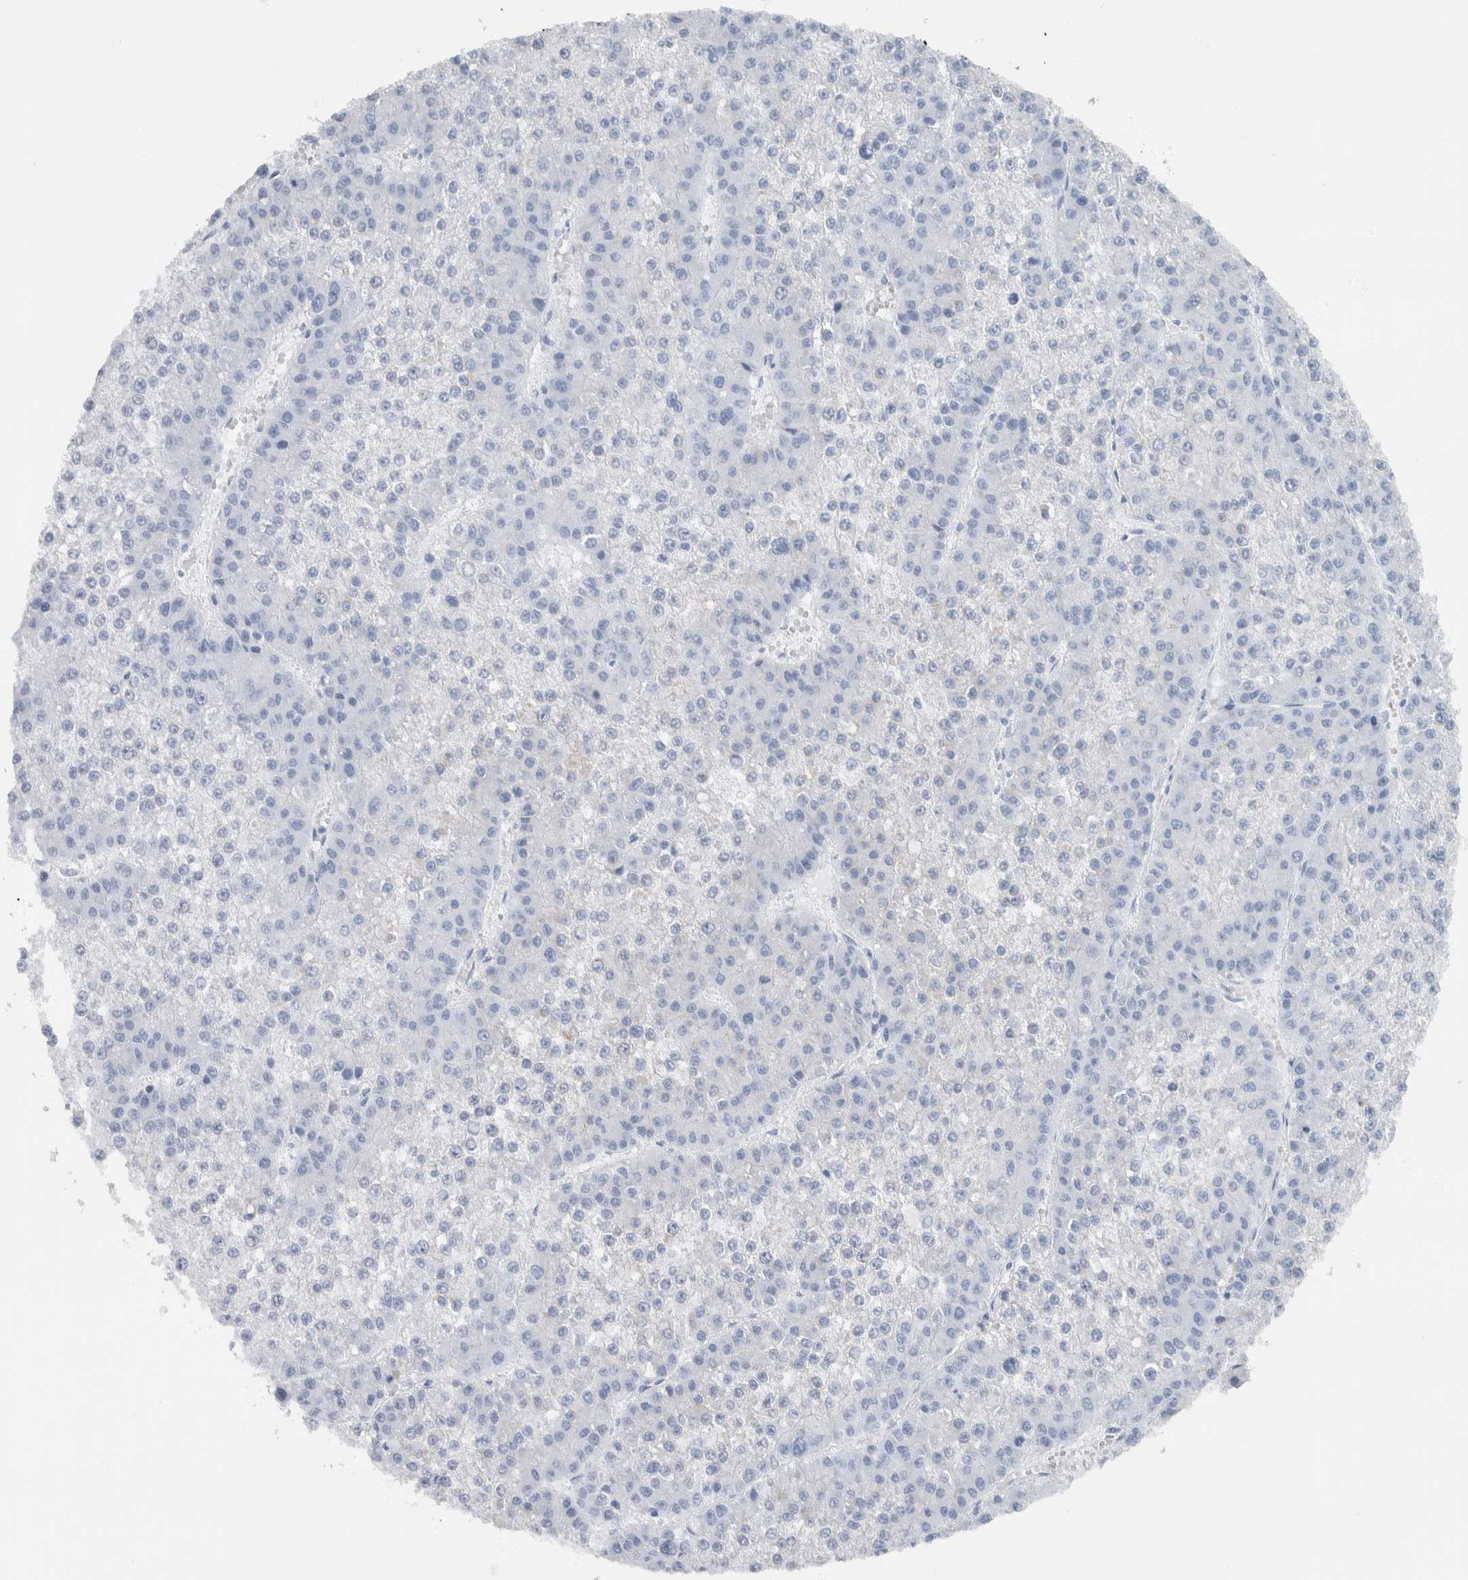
{"staining": {"intensity": "negative", "quantity": "none", "location": "none"}, "tissue": "liver cancer", "cell_type": "Tumor cells", "image_type": "cancer", "snomed": [{"axis": "morphology", "description": "Carcinoma, Hepatocellular, NOS"}, {"axis": "topography", "description": "Liver"}], "caption": "Immunohistochemistry of human liver cancer demonstrates no positivity in tumor cells.", "gene": "NEFM", "patient": {"sex": "female", "age": 73}}